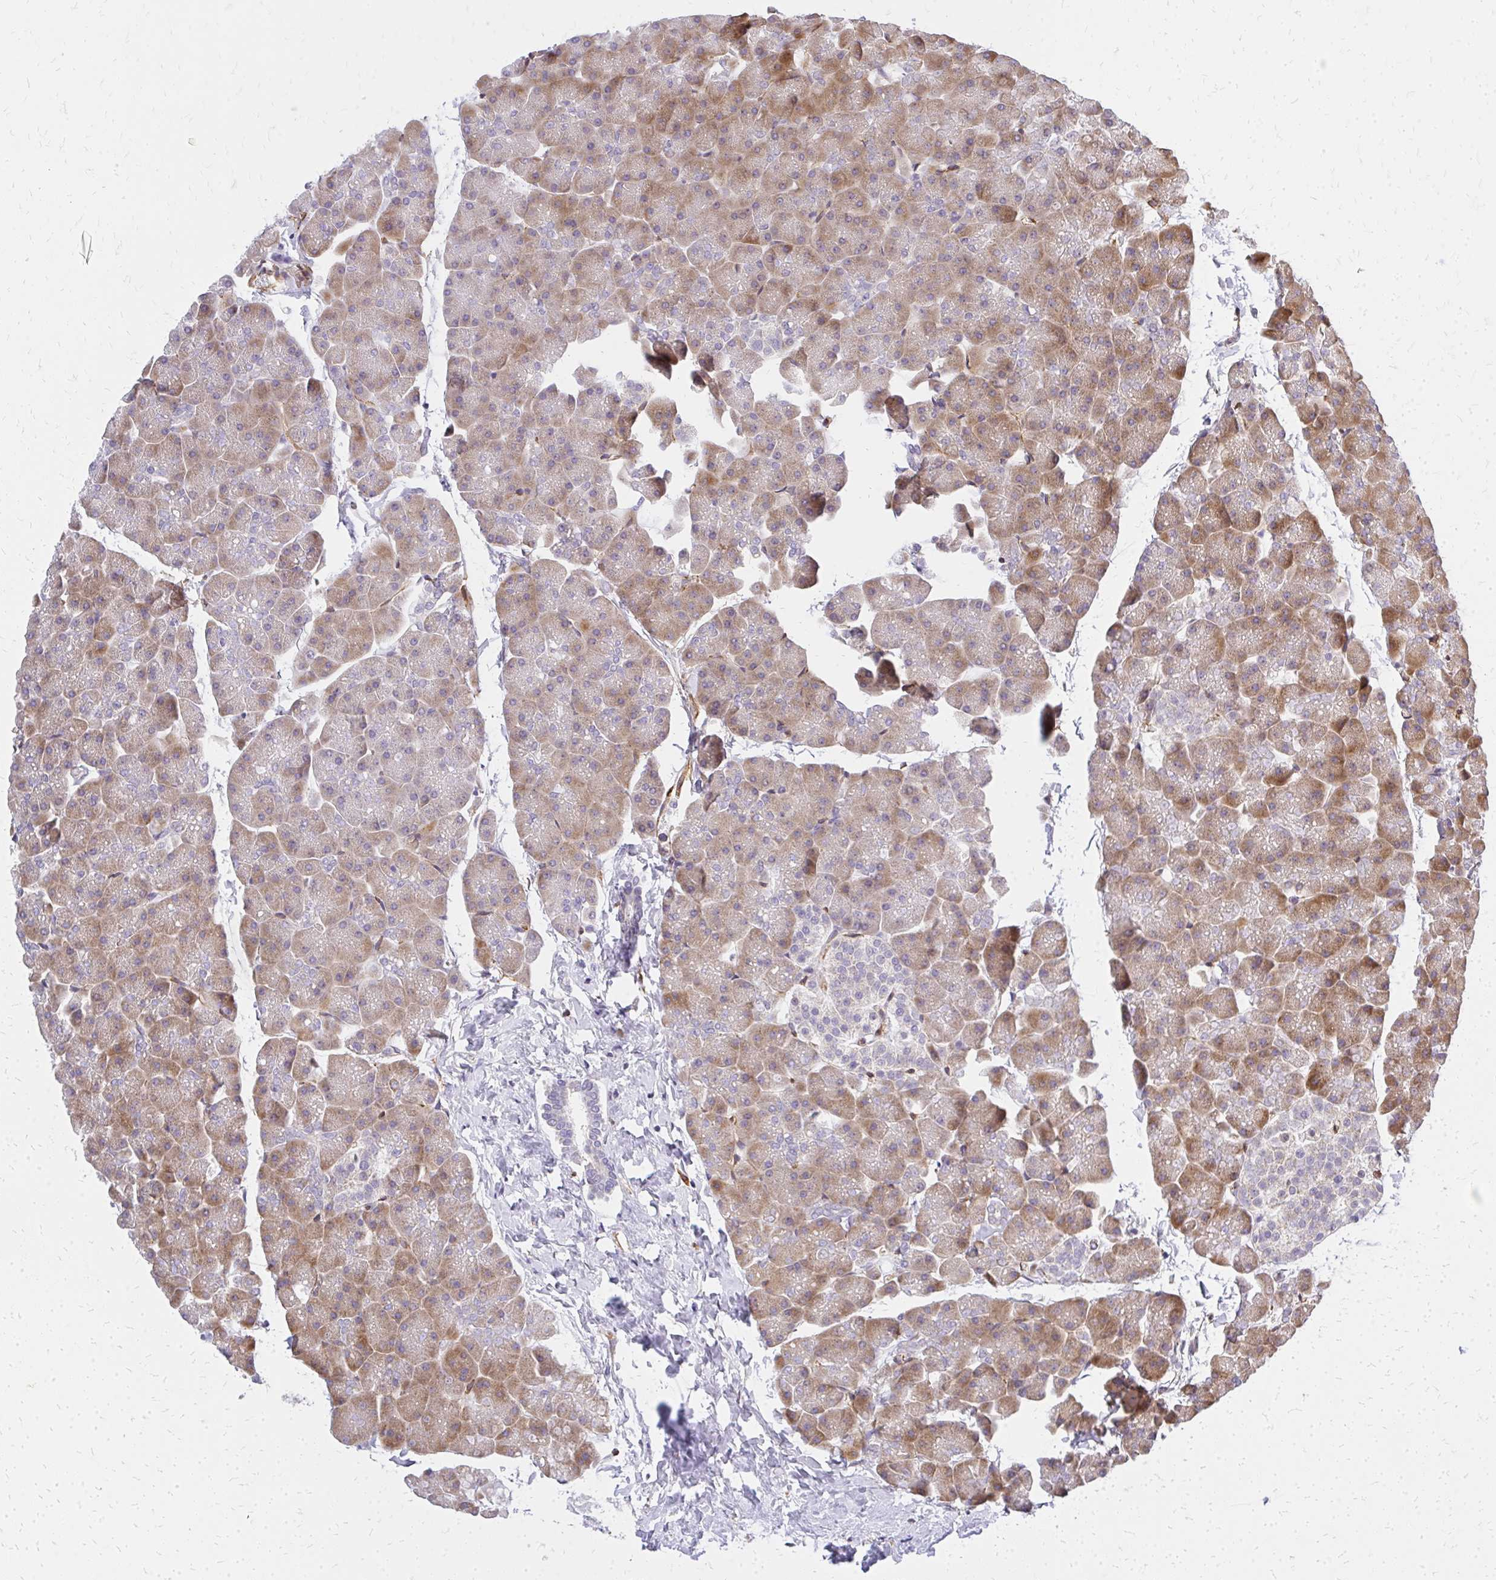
{"staining": {"intensity": "moderate", "quantity": "25%-75%", "location": "cytoplasmic/membranous"}, "tissue": "pancreas", "cell_type": "Exocrine glandular cells", "image_type": "normal", "snomed": [{"axis": "morphology", "description": "Normal tissue, NOS"}, {"axis": "topography", "description": "Pancreas"}], "caption": "Immunohistochemical staining of unremarkable pancreas reveals medium levels of moderate cytoplasmic/membranous expression in about 25%-75% of exocrine glandular cells. Nuclei are stained in blue.", "gene": "ENSG00000258472", "patient": {"sex": "male", "age": 35}}